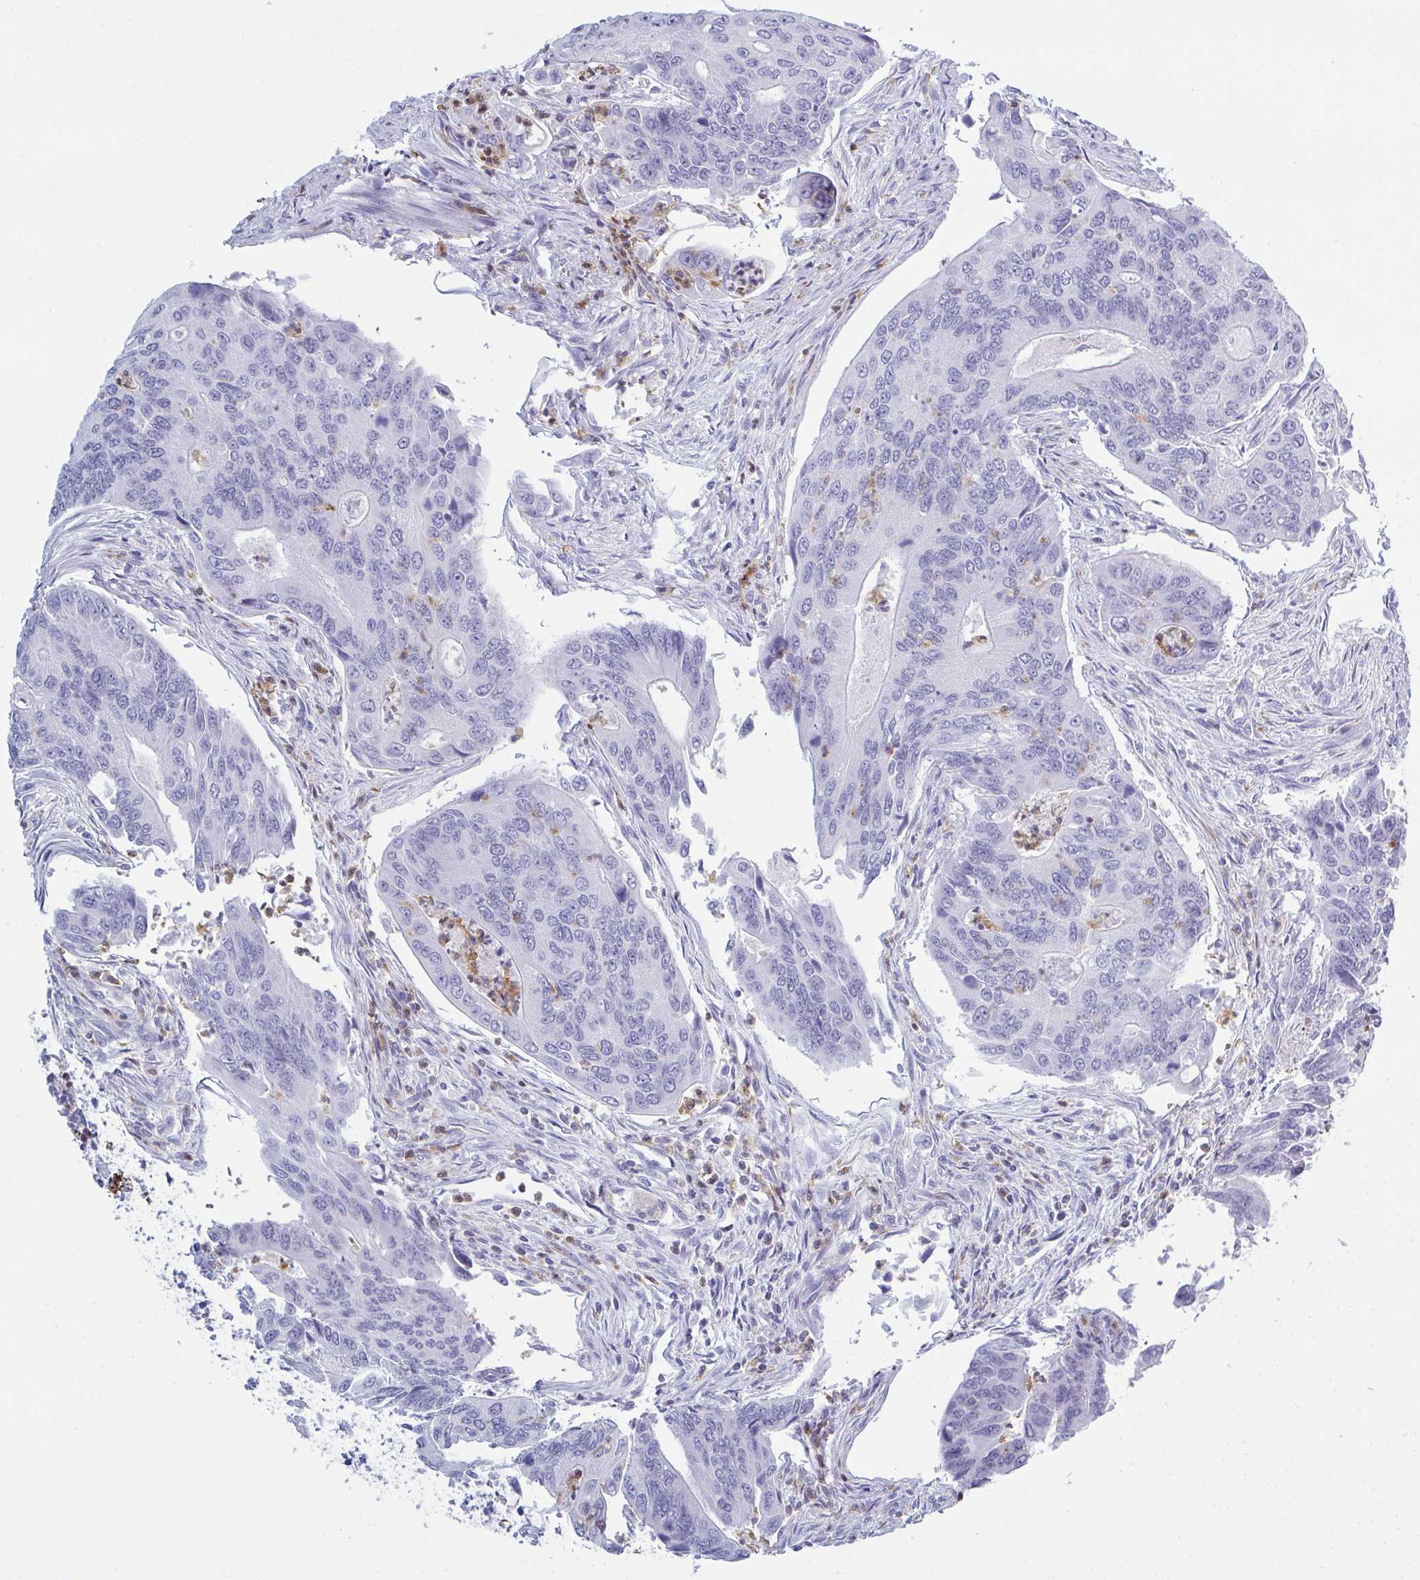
{"staining": {"intensity": "negative", "quantity": "none", "location": "none"}, "tissue": "colorectal cancer", "cell_type": "Tumor cells", "image_type": "cancer", "snomed": [{"axis": "morphology", "description": "Adenocarcinoma, NOS"}, {"axis": "topography", "description": "Colon"}], "caption": "The histopathology image exhibits no significant expression in tumor cells of adenocarcinoma (colorectal).", "gene": "MYO1F", "patient": {"sex": "female", "age": 67}}